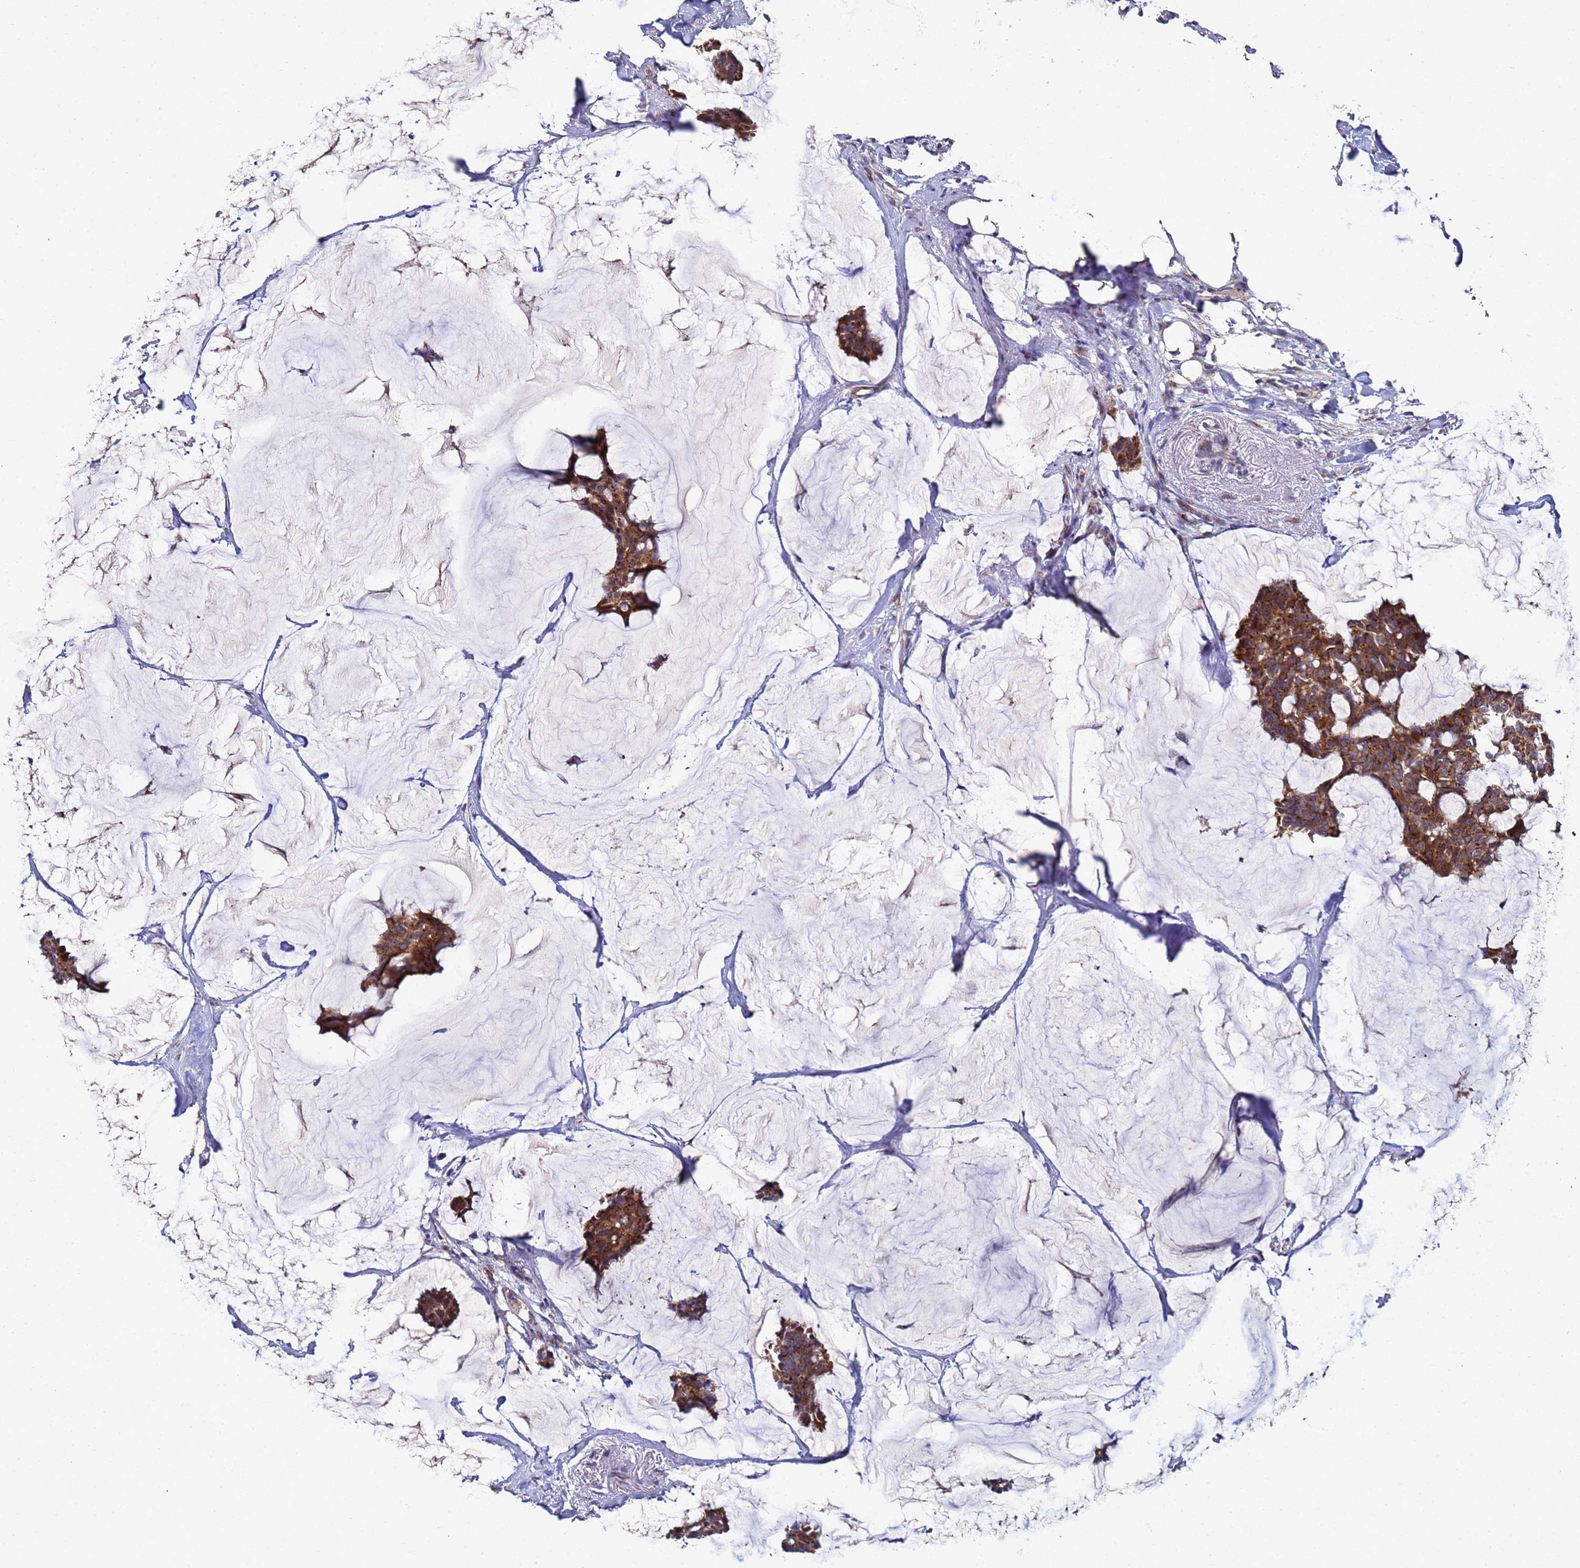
{"staining": {"intensity": "strong", "quantity": ">75%", "location": "cytoplasmic/membranous"}, "tissue": "breast cancer", "cell_type": "Tumor cells", "image_type": "cancer", "snomed": [{"axis": "morphology", "description": "Duct carcinoma"}, {"axis": "topography", "description": "Breast"}], "caption": "Infiltrating ductal carcinoma (breast) was stained to show a protein in brown. There is high levels of strong cytoplasmic/membranous positivity in approximately >75% of tumor cells. (brown staining indicates protein expression, while blue staining denotes nuclei).", "gene": "NSUN6", "patient": {"sex": "female", "age": 93}}